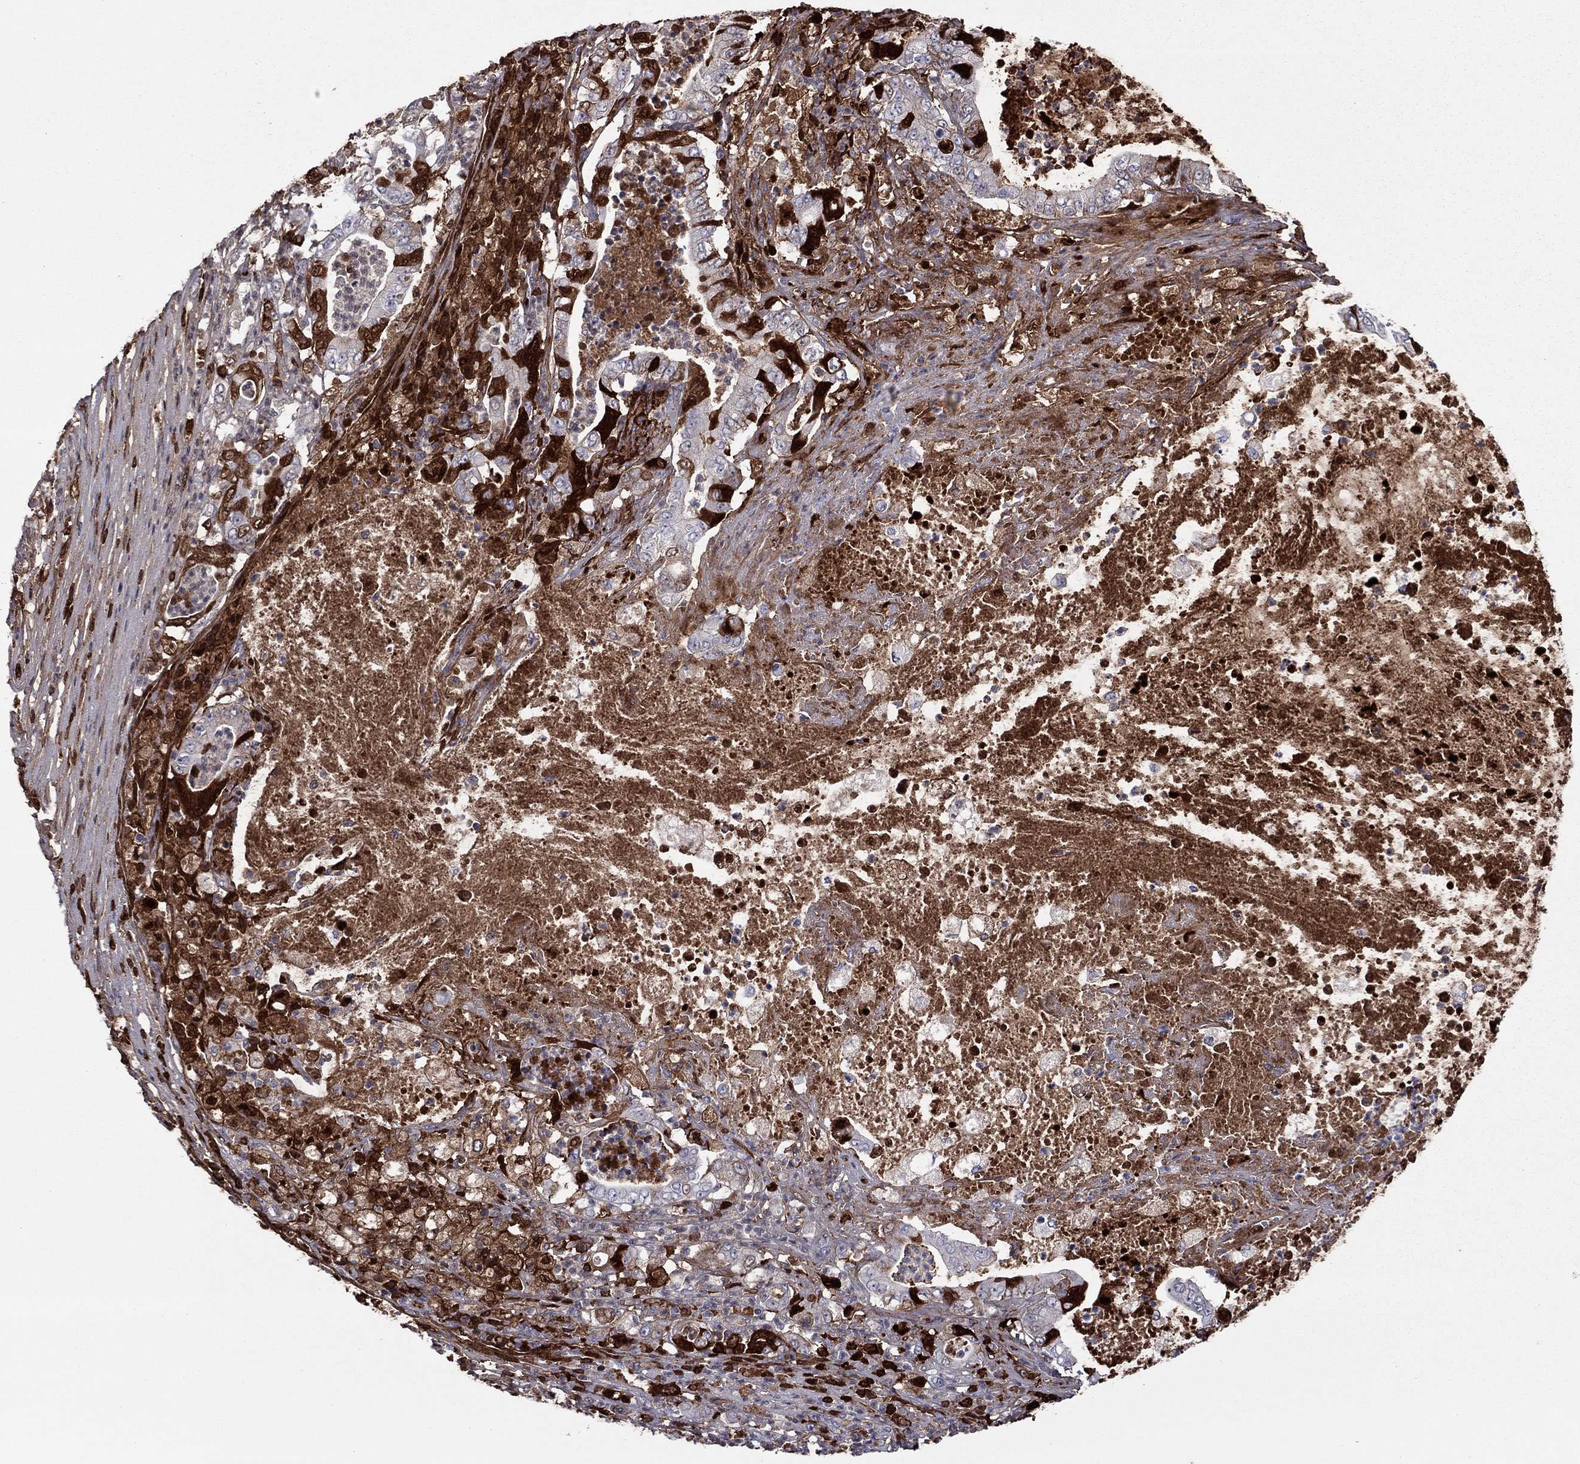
{"staining": {"intensity": "strong", "quantity": "25%-75%", "location": "cytoplasmic/membranous"}, "tissue": "pancreatic cancer", "cell_type": "Tumor cells", "image_type": "cancer", "snomed": [{"axis": "morphology", "description": "Adenocarcinoma, NOS"}, {"axis": "topography", "description": "Pancreas"}], "caption": "Pancreatic adenocarcinoma tissue displays strong cytoplasmic/membranous positivity in about 25%-75% of tumor cells, visualized by immunohistochemistry.", "gene": "HPX", "patient": {"sex": "male", "age": 71}}